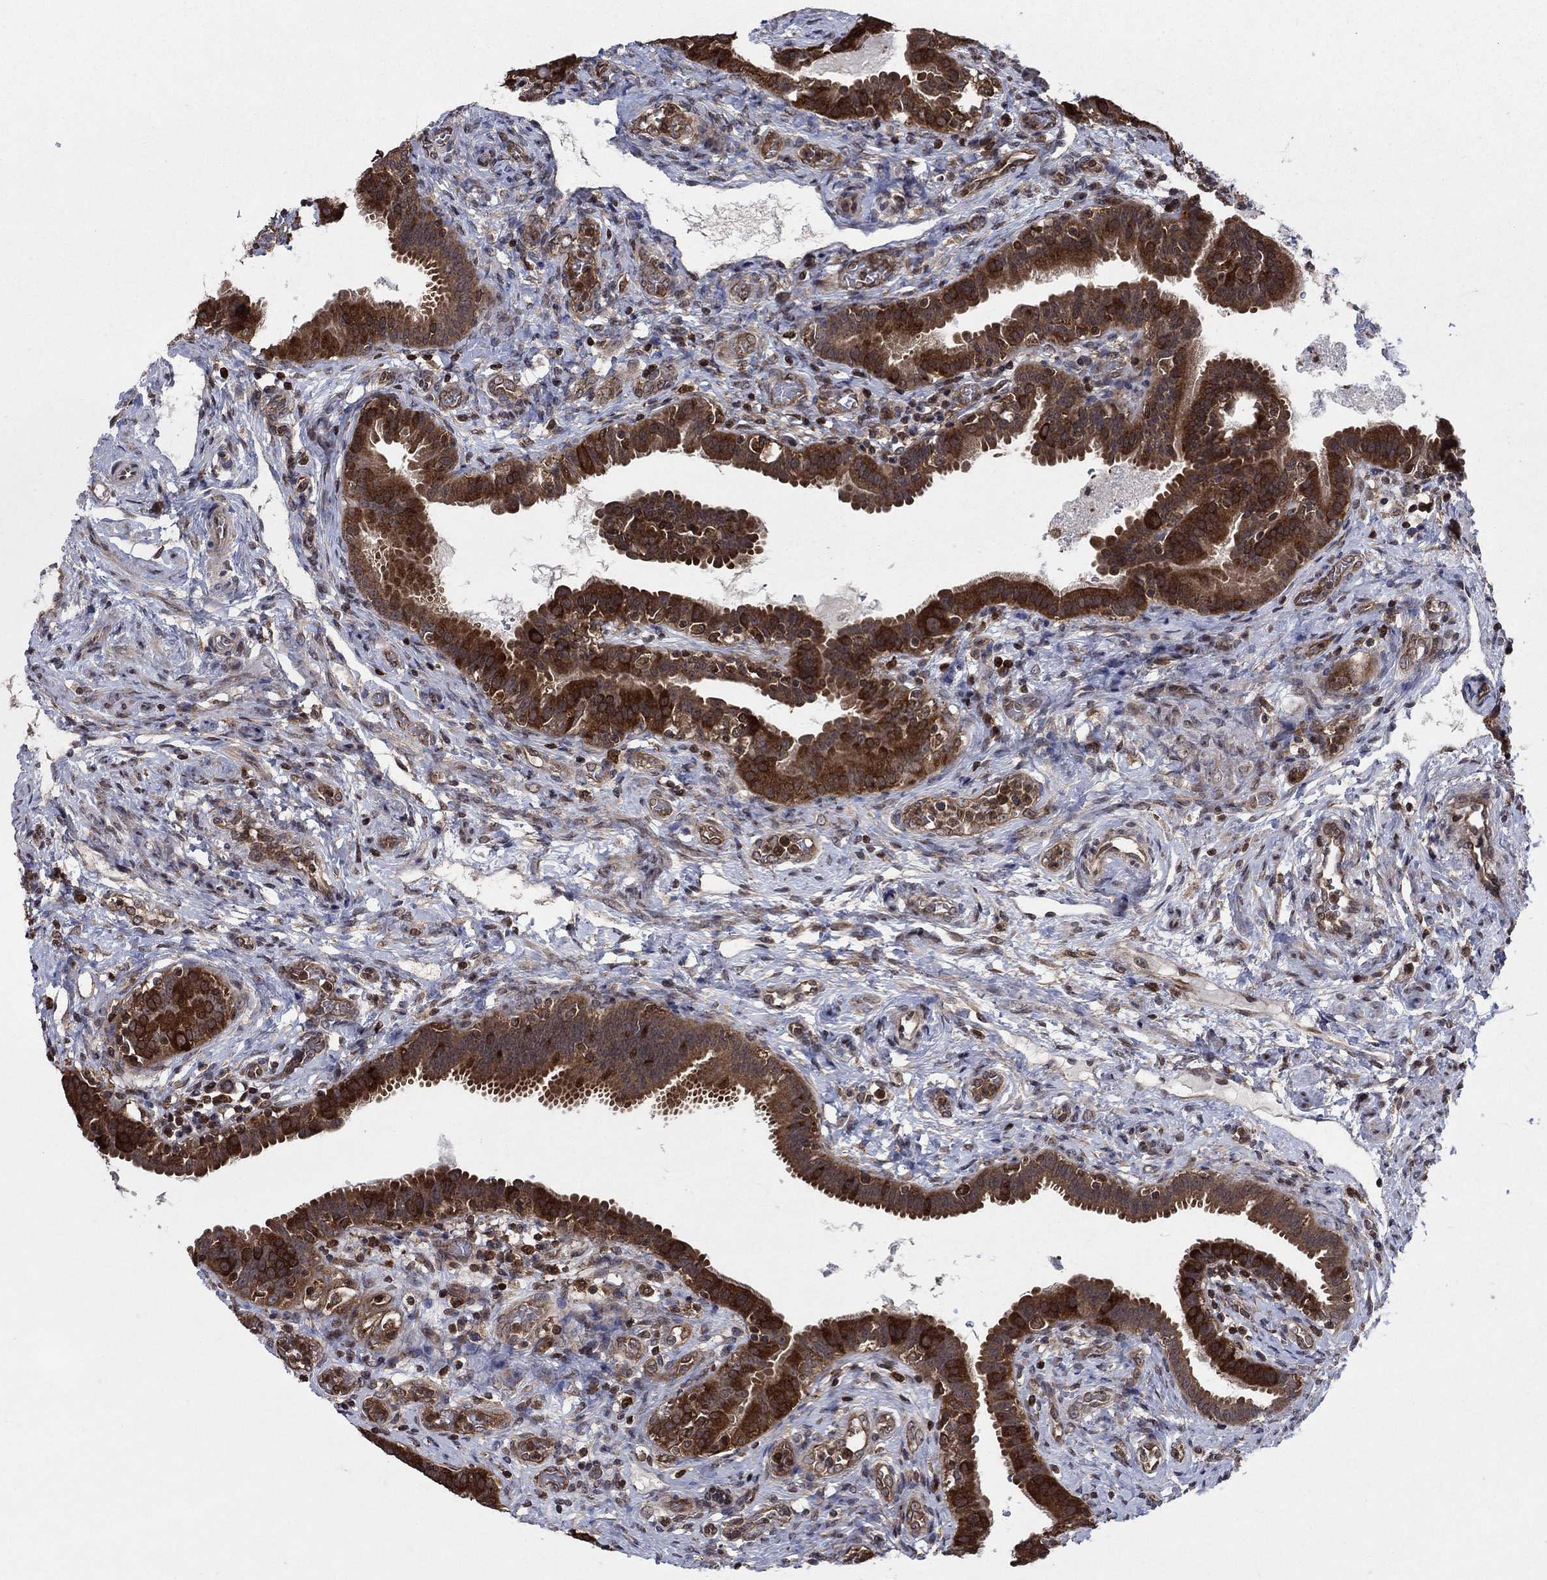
{"staining": {"intensity": "strong", "quantity": ">75%", "location": "cytoplasmic/membranous"}, "tissue": "fallopian tube", "cell_type": "Glandular cells", "image_type": "normal", "snomed": [{"axis": "morphology", "description": "Normal tissue, NOS"}, {"axis": "topography", "description": "Fallopian tube"}, {"axis": "topography", "description": "Ovary"}], "caption": "Fallopian tube stained for a protein (brown) exhibits strong cytoplasmic/membranous positive staining in about >75% of glandular cells.", "gene": "CACYBP", "patient": {"sex": "female", "age": 41}}